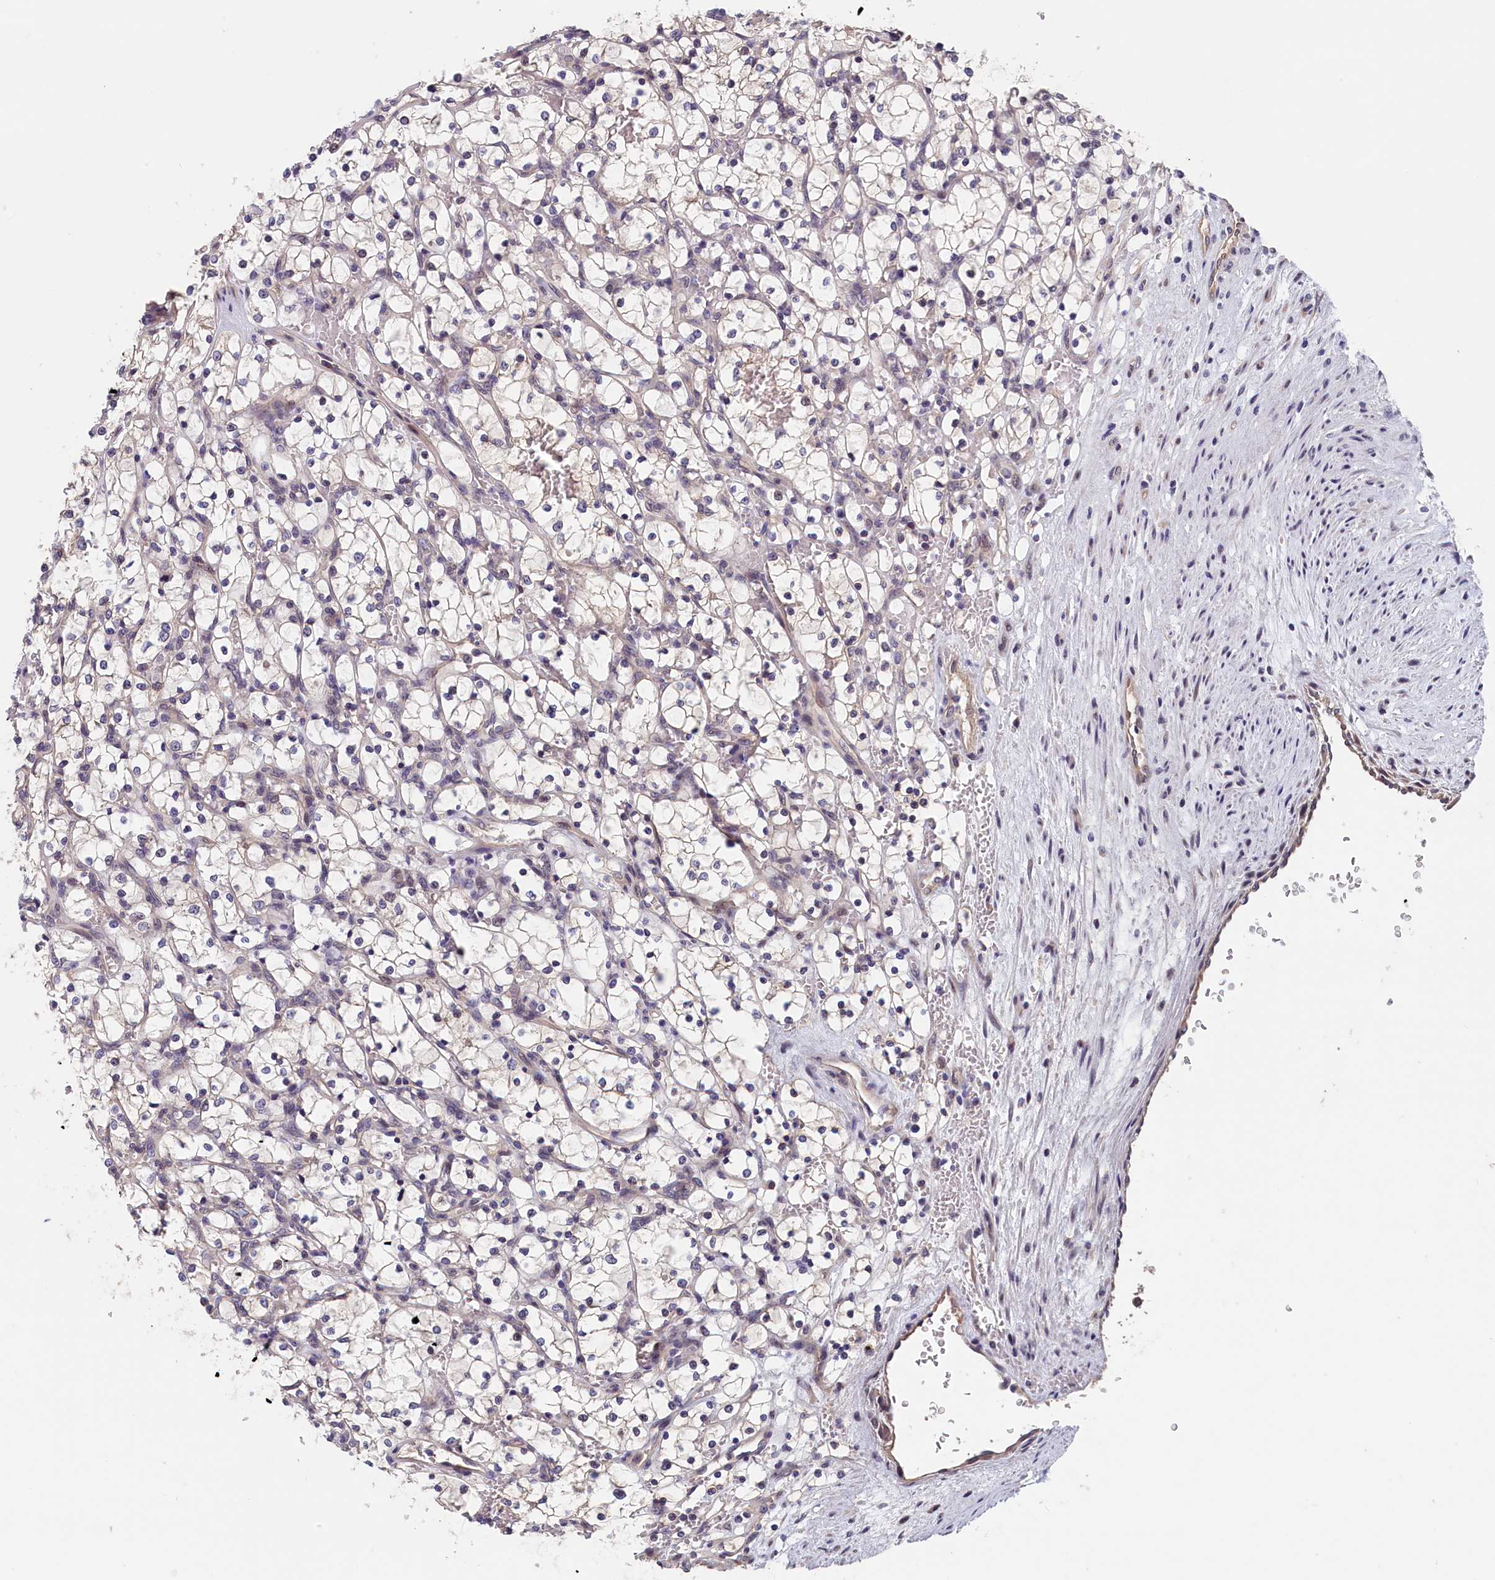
{"staining": {"intensity": "weak", "quantity": "<25%", "location": "cytoplasmic/membranous"}, "tissue": "renal cancer", "cell_type": "Tumor cells", "image_type": "cancer", "snomed": [{"axis": "morphology", "description": "Adenocarcinoma, NOS"}, {"axis": "topography", "description": "Kidney"}], "caption": "Immunohistochemistry (IHC) of human renal cancer reveals no positivity in tumor cells.", "gene": "TMEM116", "patient": {"sex": "female", "age": 69}}